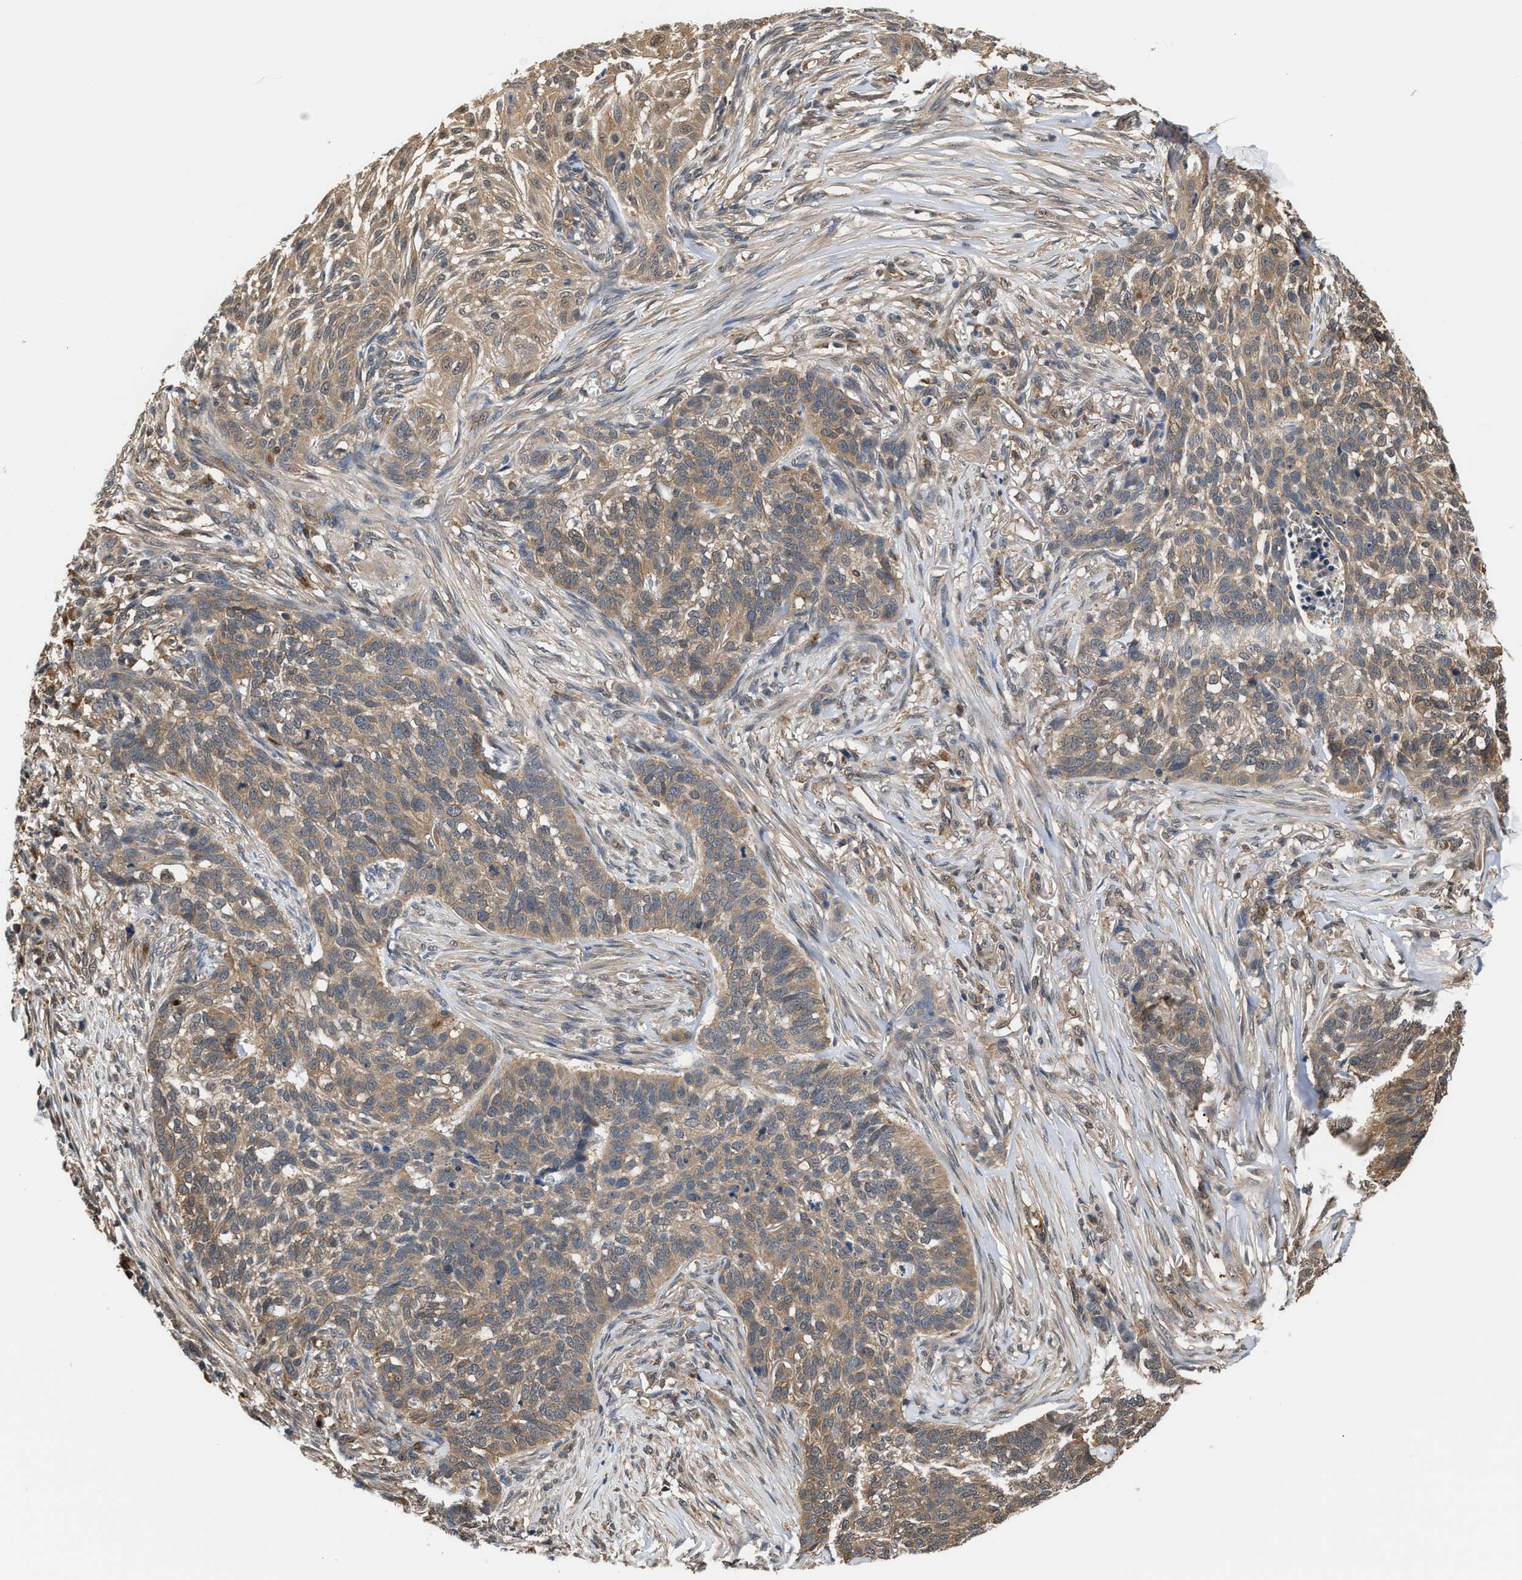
{"staining": {"intensity": "weak", "quantity": ">75%", "location": "cytoplasmic/membranous"}, "tissue": "skin cancer", "cell_type": "Tumor cells", "image_type": "cancer", "snomed": [{"axis": "morphology", "description": "Basal cell carcinoma"}, {"axis": "topography", "description": "Skin"}], "caption": "Immunohistochemical staining of basal cell carcinoma (skin) displays low levels of weak cytoplasmic/membranous protein staining in approximately >75% of tumor cells.", "gene": "SCAI", "patient": {"sex": "male", "age": 85}}